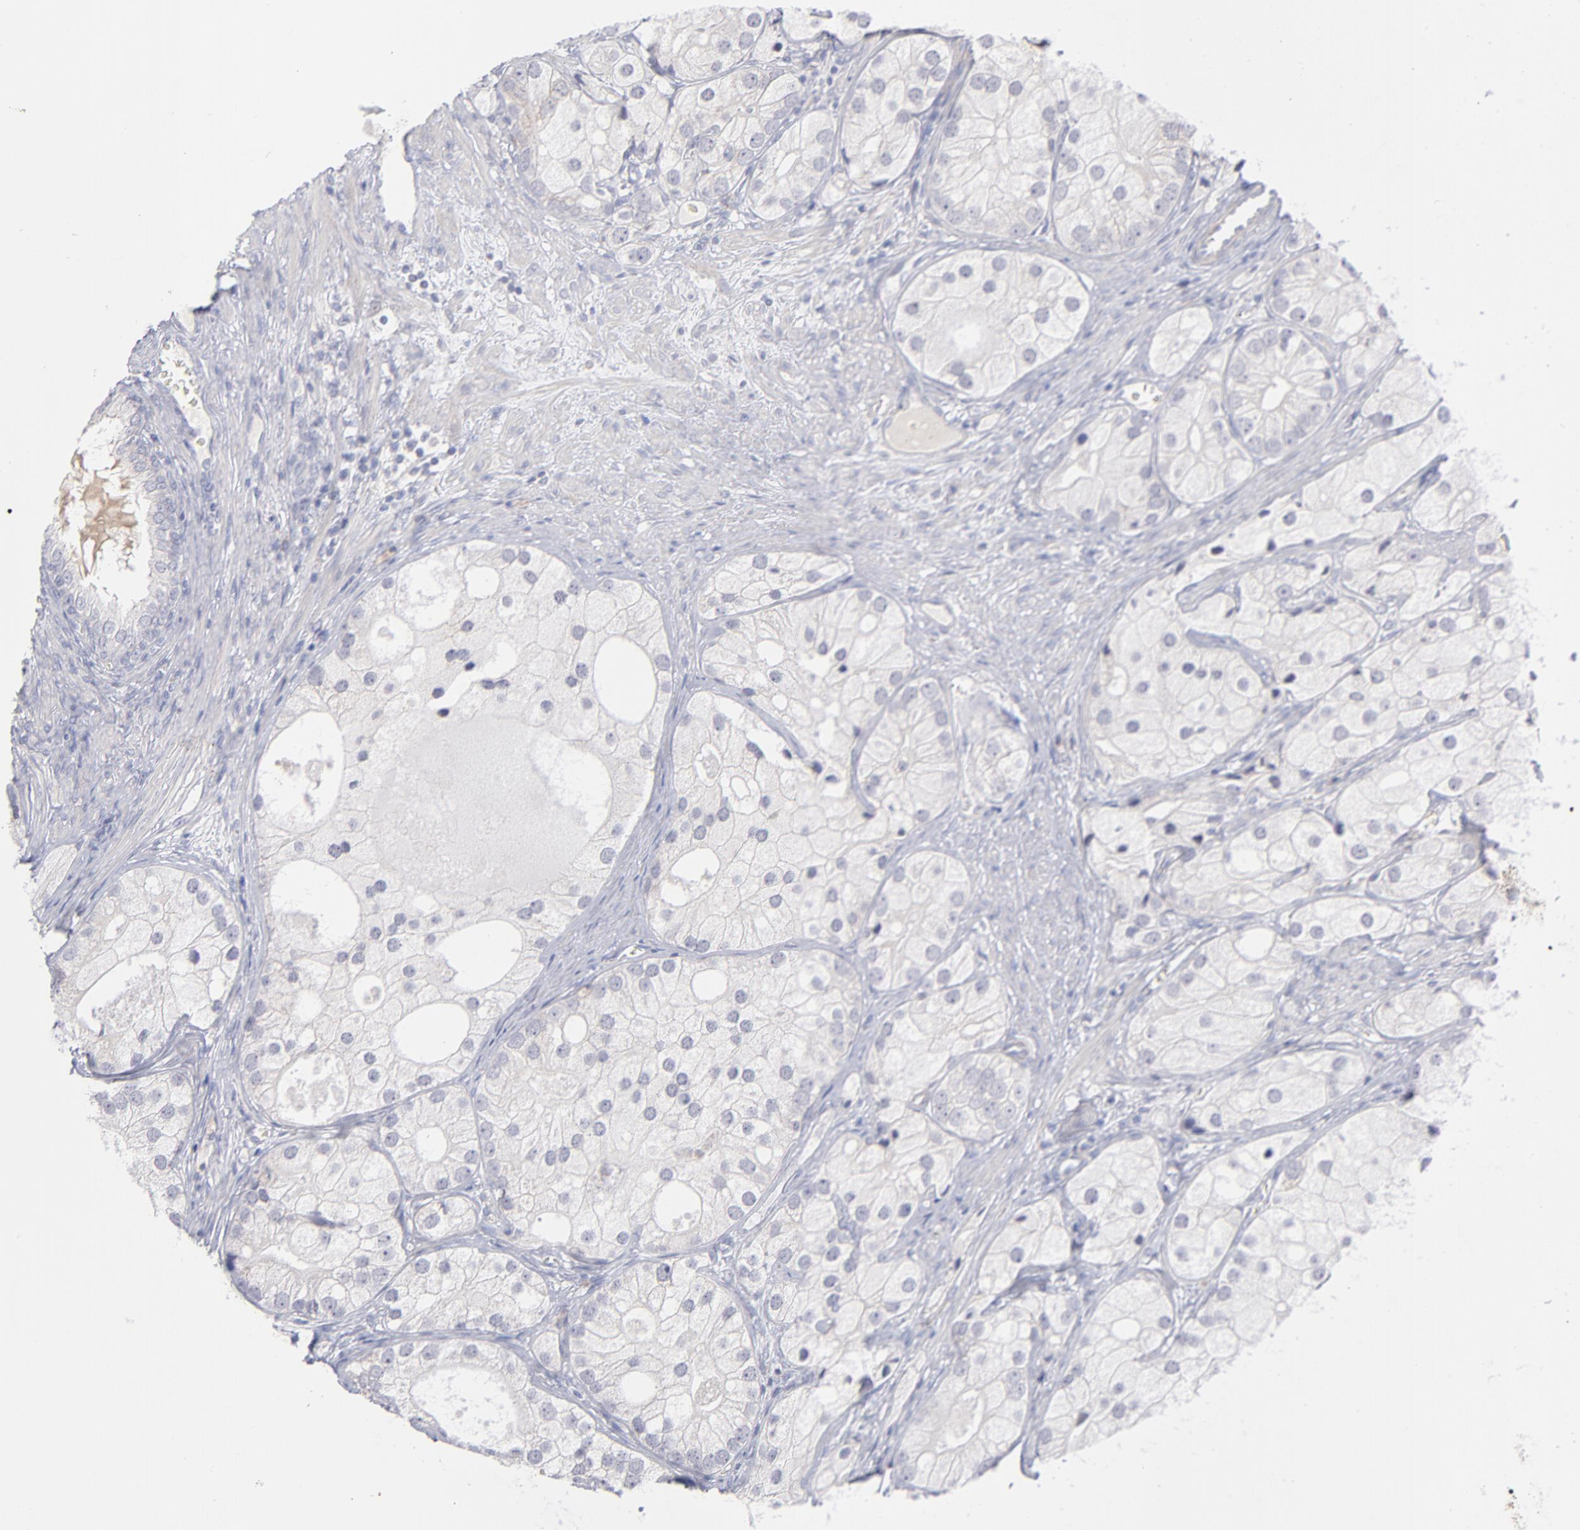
{"staining": {"intensity": "negative", "quantity": "none", "location": "none"}, "tissue": "prostate cancer", "cell_type": "Tumor cells", "image_type": "cancer", "snomed": [{"axis": "morphology", "description": "Adenocarcinoma, Low grade"}, {"axis": "topography", "description": "Prostate"}], "caption": "This is a photomicrograph of immunohistochemistry (IHC) staining of adenocarcinoma (low-grade) (prostate), which shows no staining in tumor cells.", "gene": "MTHFD2", "patient": {"sex": "male", "age": 69}}